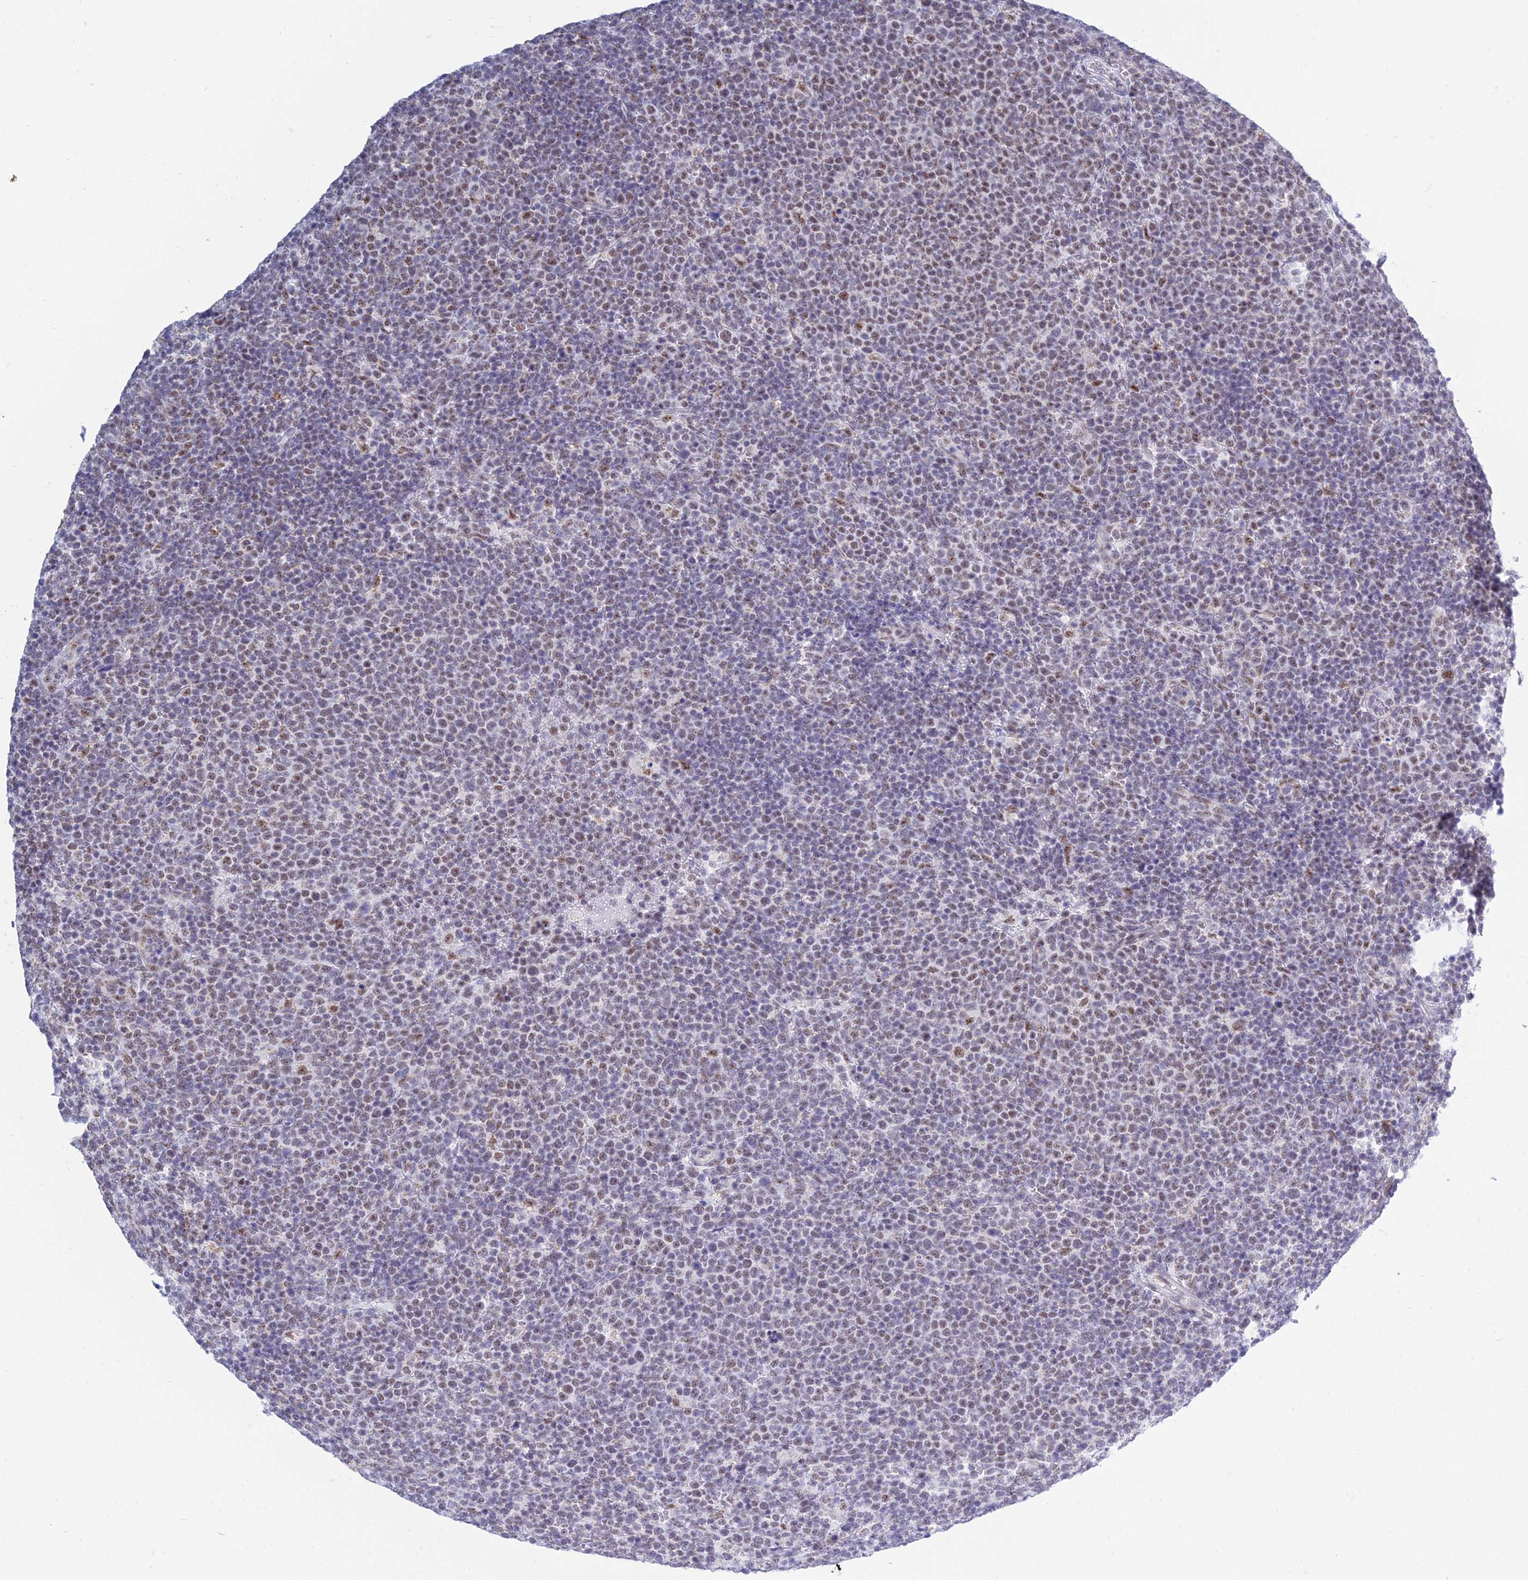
{"staining": {"intensity": "weak", "quantity": "25%-75%", "location": "nuclear"}, "tissue": "lymphoma", "cell_type": "Tumor cells", "image_type": "cancer", "snomed": [{"axis": "morphology", "description": "Malignant lymphoma, non-Hodgkin's type, High grade"}, {"axis": "topography", "description": "Lymph node"}], "caption": "Tumor cells display low levels of weak nuclear staining in about 25%-75% of cells in human high-grade malignant lymphoma, non-Hodgkin's type. The staining was performed using DAB (3,3'-diaminobenzidine) to visualize the protein expression in brown, while the nuclei were stained in blue with hematoxylin (Magnification: 20x).", "gene": "KLF14", "patient": {"sex": "male", "age": 61}}